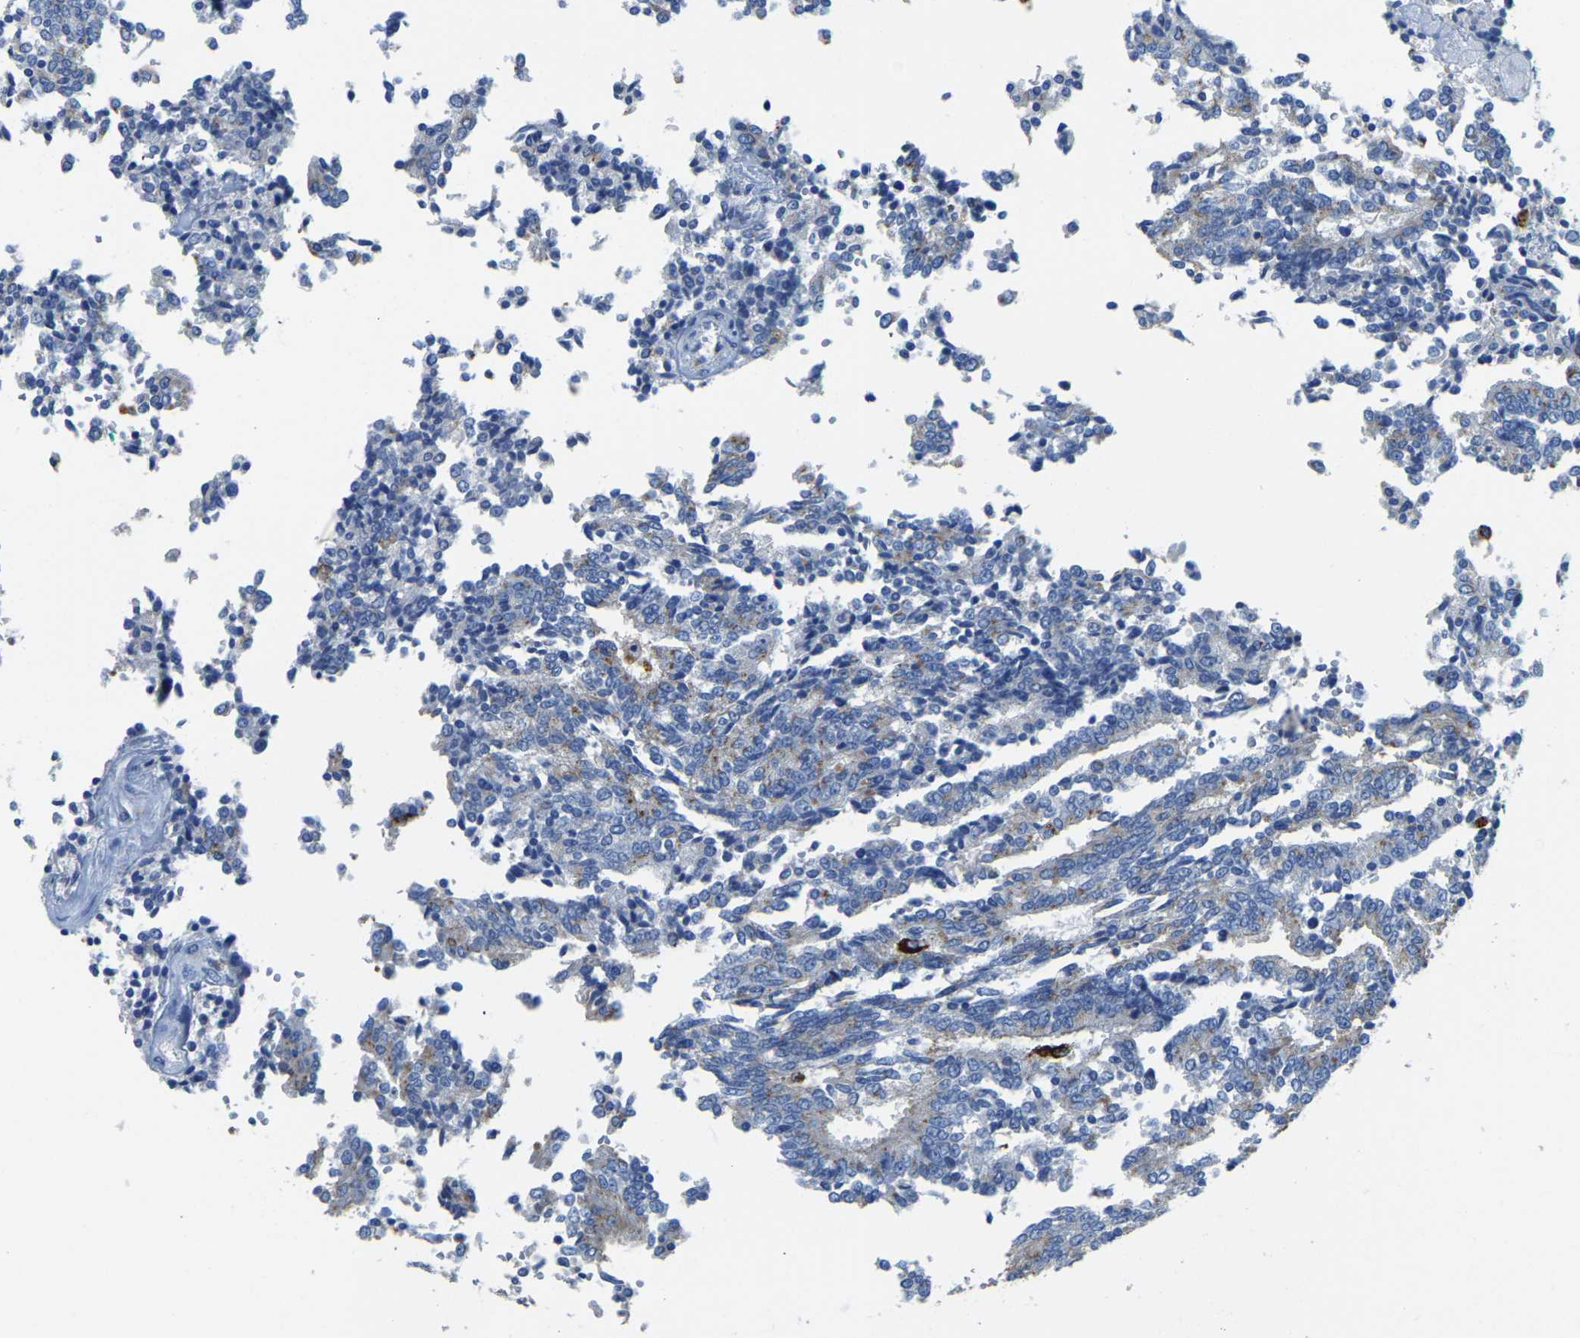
{"staining": {"intensity": "weak", "quantity": "<25%", "location": "cytoplasmic/membranous"}, "tissue": "prostate cancer", "cell_type": "Tumor cells", "image_type": "cancer", "snomed": [{"axis": "morphology", "description": "Normal tissue, NOS"}, {"axis": "morphology", "description": "Adenocarcinoma, High grade"}, {"axis": "topography", "description": "Prostate"}, {"axis": "topography", "description": "Seminal veicle"}], "caption": "Immunohistochemistry (IHC) of human prostate high-grade adenocarcinoma shows no staining in tumor cells.", "gene": "FAM174A", "patient": {"sex": "male", "age": 55}}